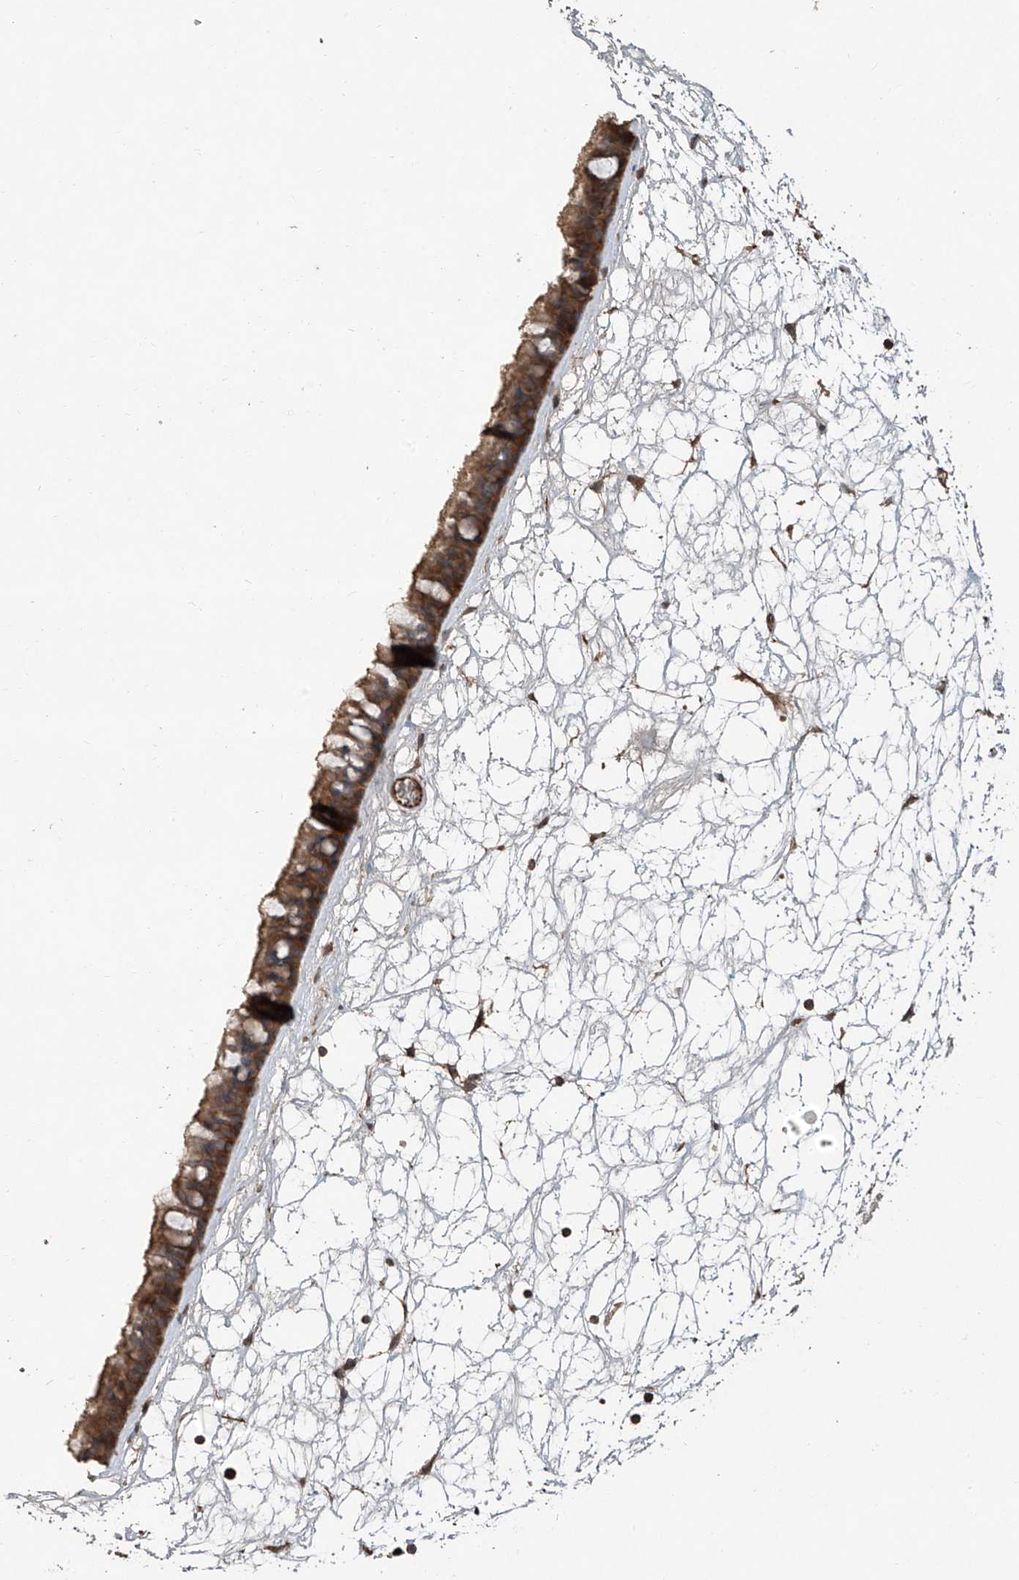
{"staining": {"intensity": "strong", "quantity": ">75%", "location": "cytoplasmic/membranous"}, "tissue": "nasopharynx", "cell_type": "Respiratory epithelial cells", "image_type": "normal", "snomed": [{"axis": "morphology", "description": "Normal tissue, NOS"}, {"axis": "topography", "description": "Nasopharynx"}], "caption": "This micrograph demonstrates immunohistochemistry staining of unremarkable human nasopharynx, with high strong cytoplasmic/membranous positivity in about >75% of respiratory epithelial cells.", "gene": "AGBL5", "patient": {"sex": "male", "age": 64}}